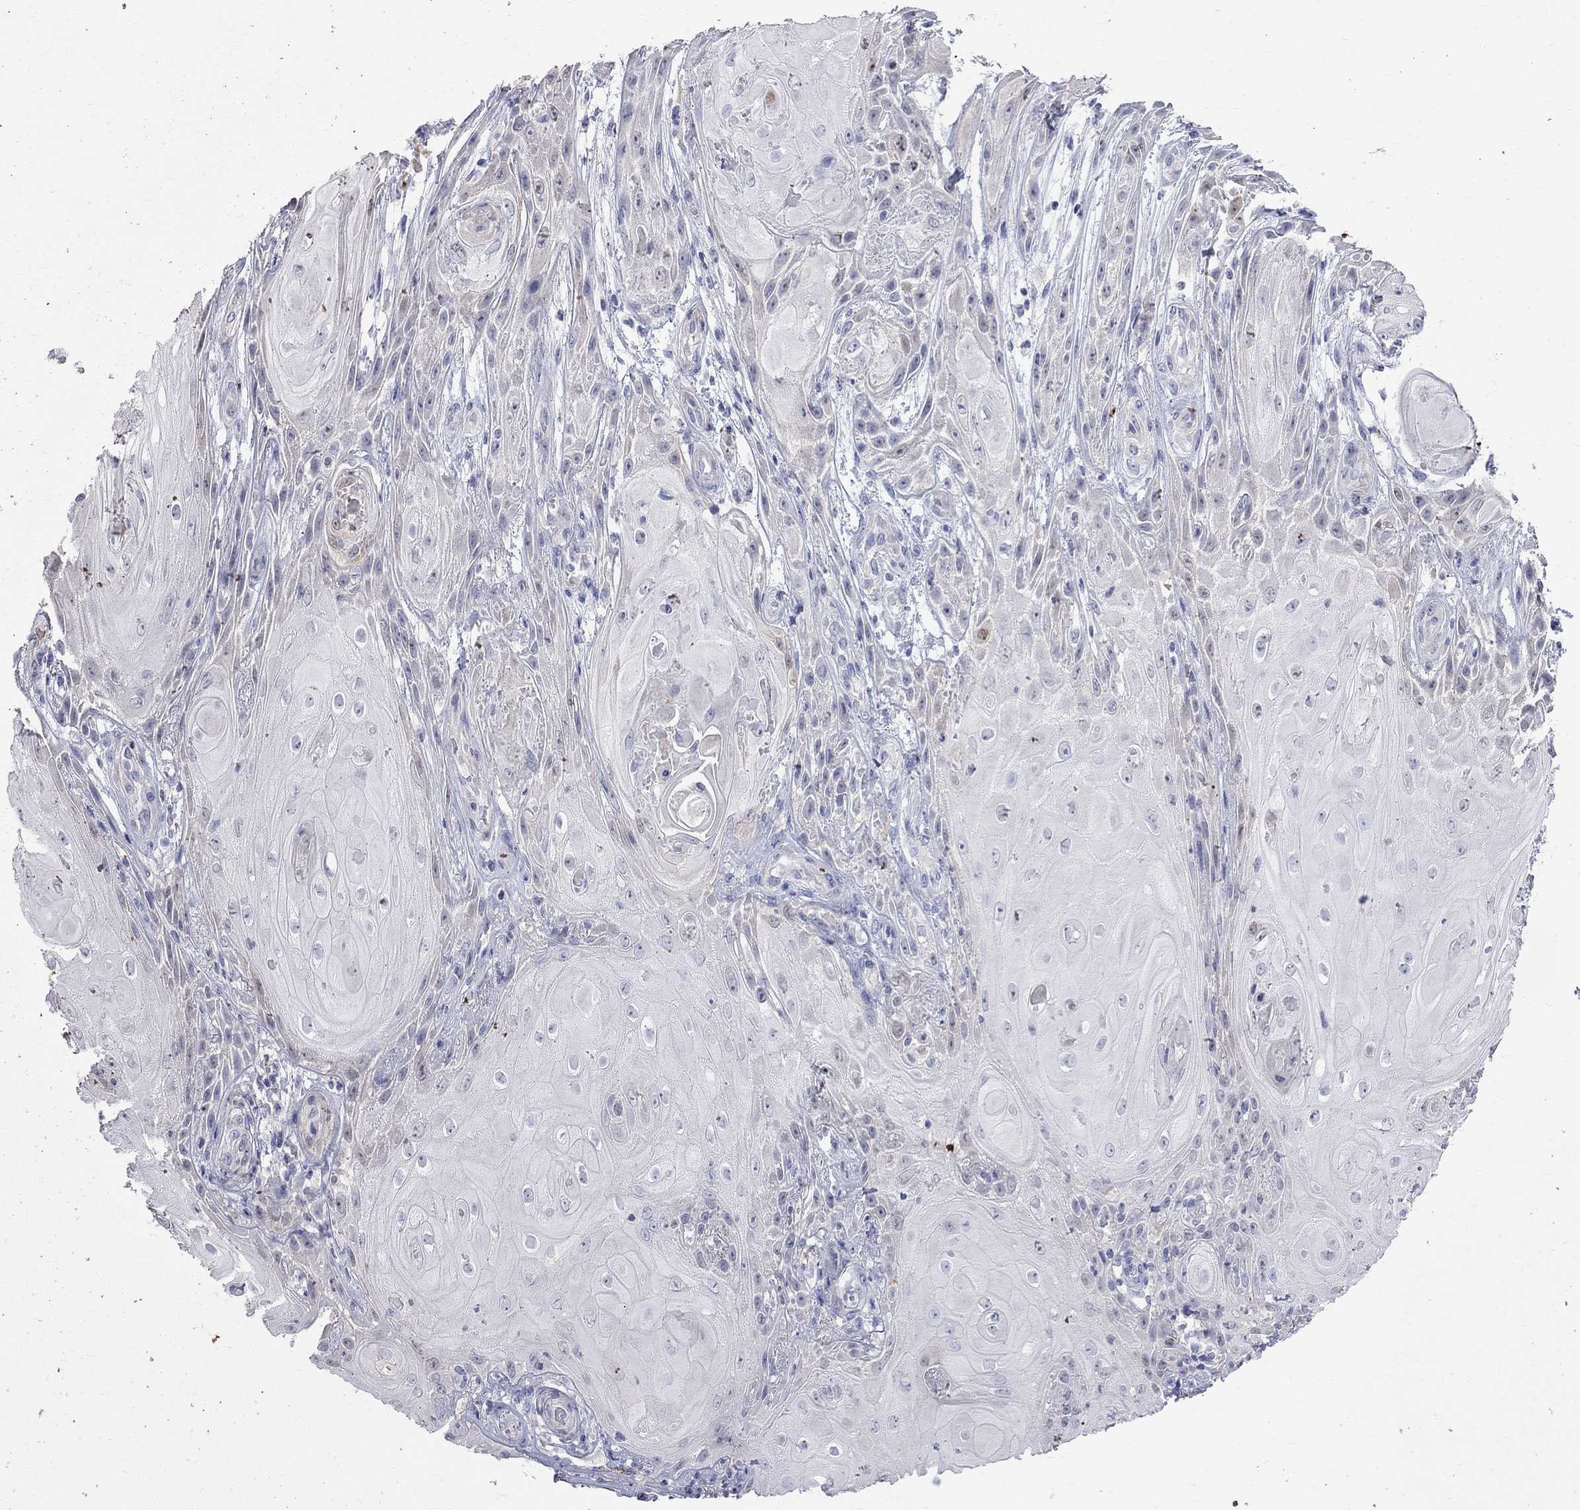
{"staining": {"intensity": "negative", "quantity": "none", "location": "none"}, "tissue": "skin cancer", "cell_type": "Tumor cells", "image_type": "cancer", "snomed": [{"axis": "morphology", "description": "Squamous cell carcinoma, NOS"}, {"axis": "topography", "description": "Skin"}], "caption": "IHC photomicrograph of squamous cell carcinoma (skin) stained for a protein (brown), which demonstrates no positivity in tumor cells.", "gene": "S100A3", "patient": {"sex": "male", "age": 62}}